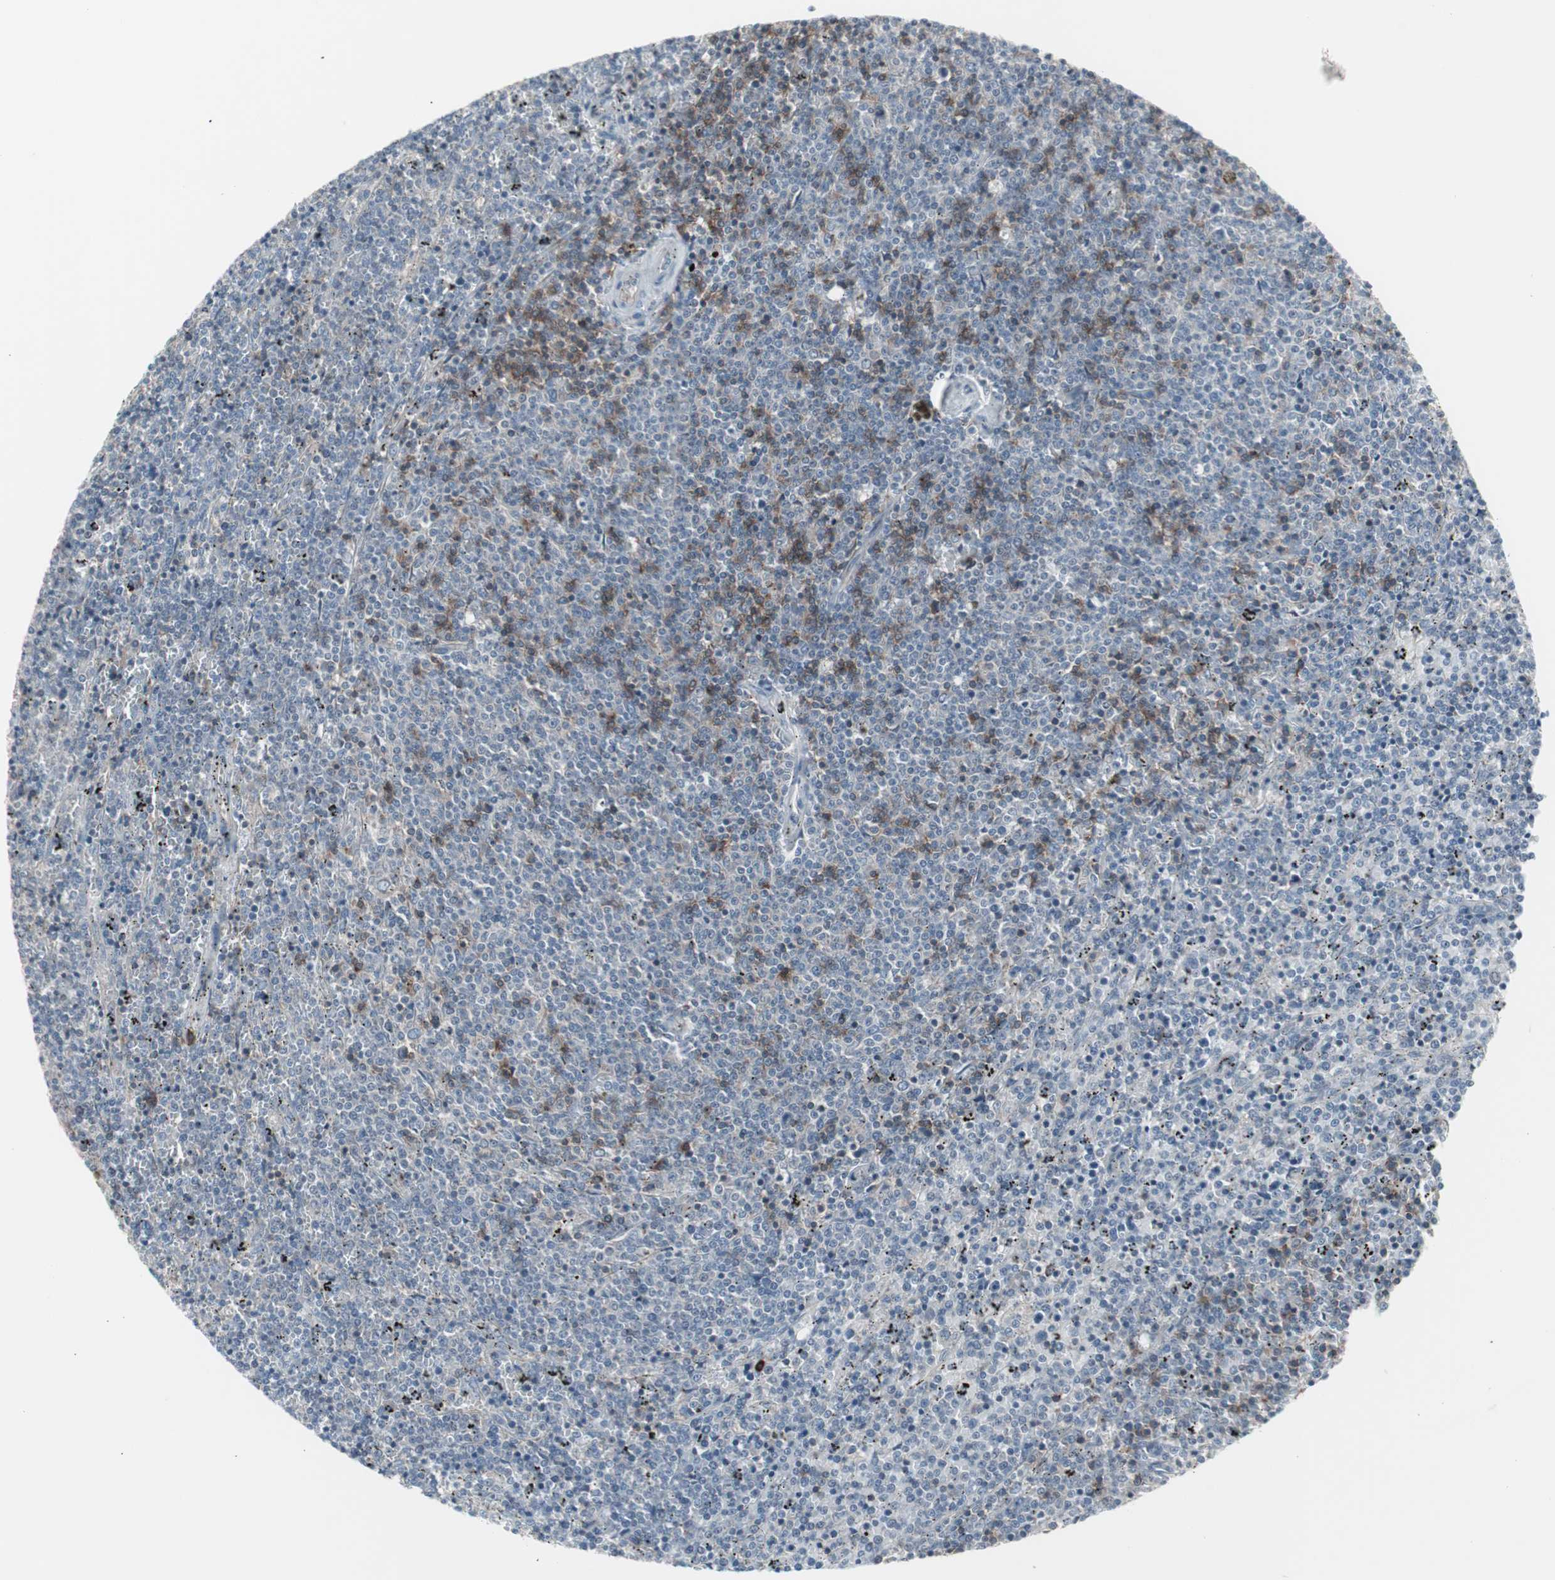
{"staining": {"intensity": "negative", "quantity": "none", "location": "none"}, "tissue": "lymphoma", "cell_type": "Tumor cells", "image_type": "cancer", "snomed": [{"axis": "morphology", "description": "Malignant lymphoma, non-Hodgkin's type, Low grade"}, {"axis": "topography", "description": "Spleen"}], "caption": "Tumor cells are negative for protein expression in human lymphoma.", "gene": "ZSCAN32", "patient": {"sex": "female", "age": 50}}